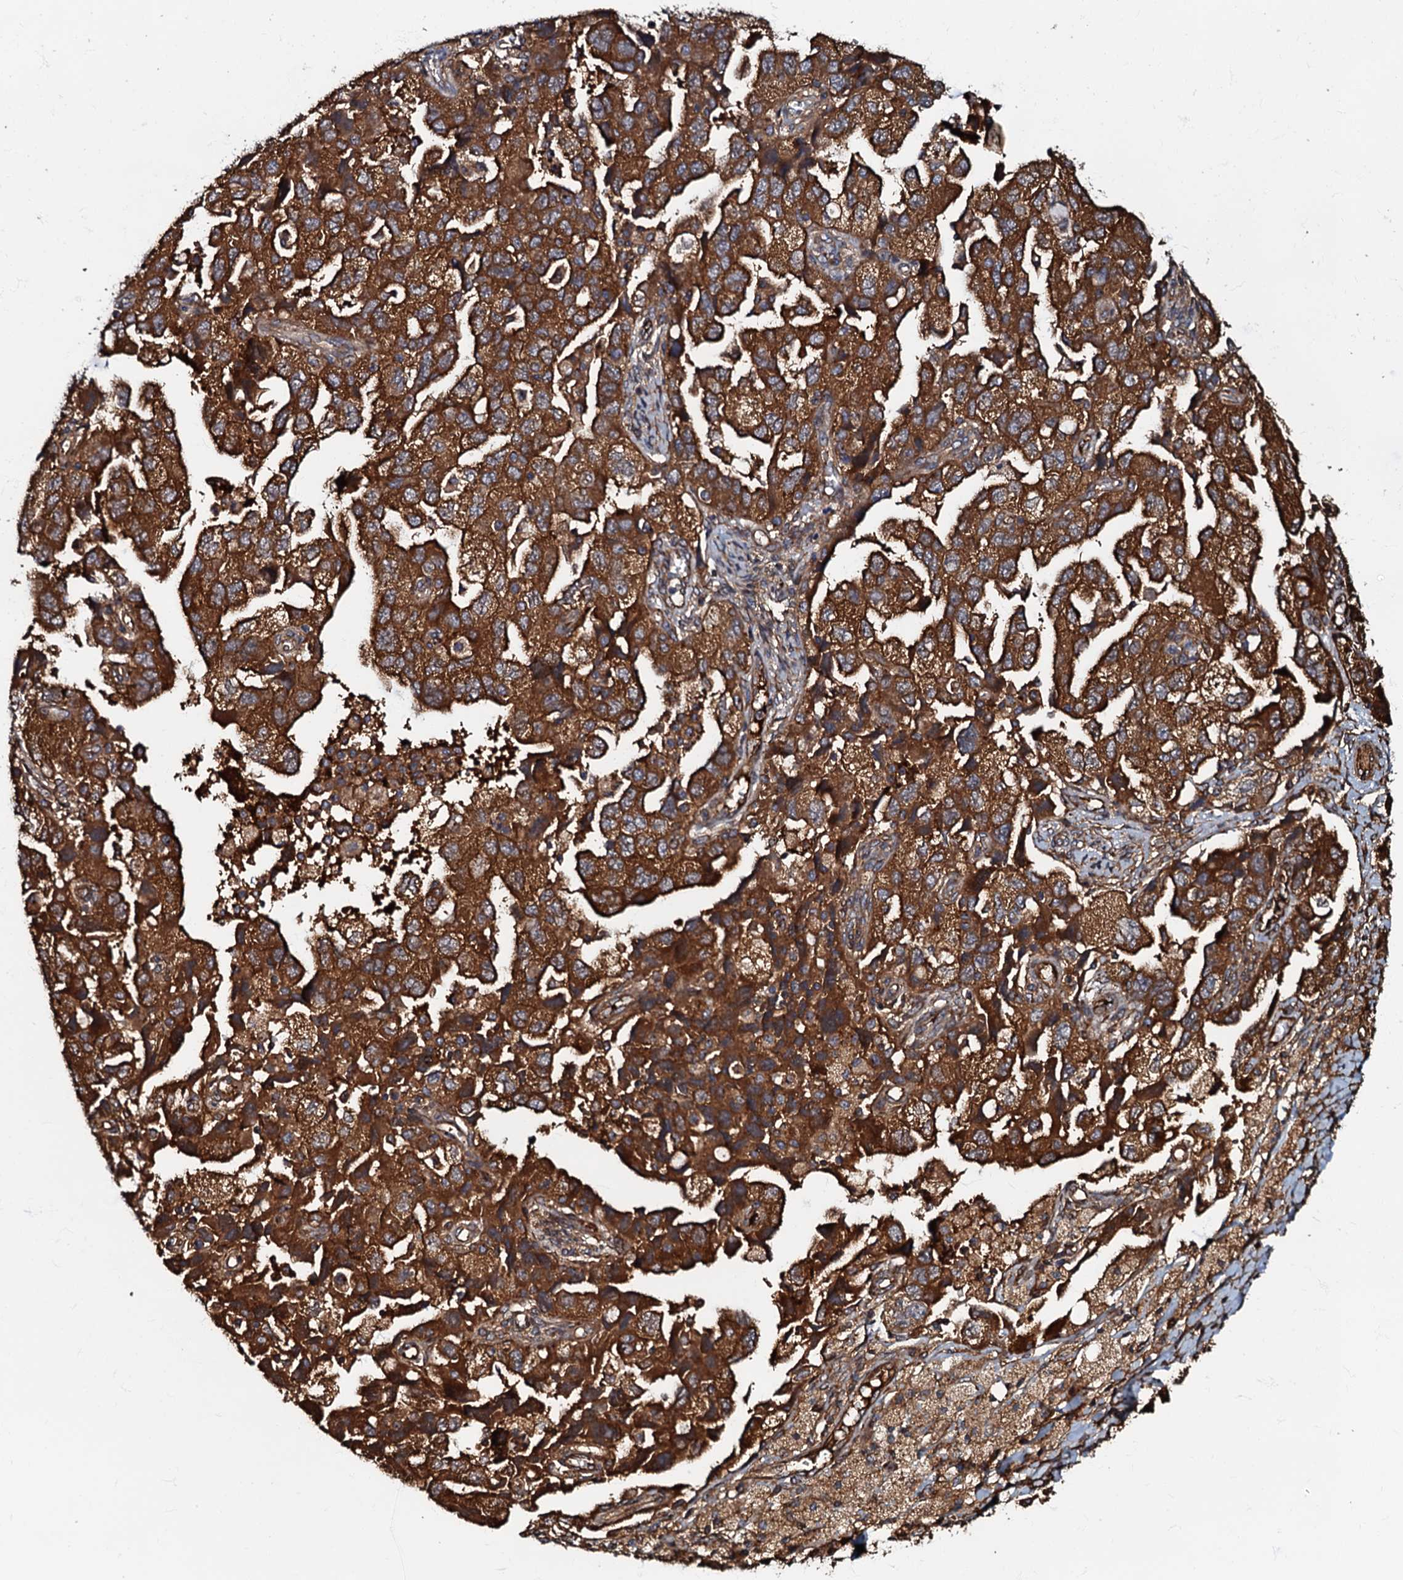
{"staining": {"intensity": "strong", "quantity": ">75%", "location": "cytoplasmic/membranous"}, "tissue": "ovarian cancer", "cell_type": "Tumor cells", "image_type": "cancer", "snomed": [{"axis": "morphology", "description": "Carcinoma, NOS"}, {"axis": "morphology", "description": "Cystadenocarcinoma, serous, NOS"}, {"axis": "topography", "description": "Ovary"}], "caption": "A high amount of strong cytoplasmic/membranous positivity is appreciated in about >75% of tumor cells in carcinoma (ovarian) tissue.", "gene": "BLOC1S6", "patient": {"sex": "female", "age": 69}}